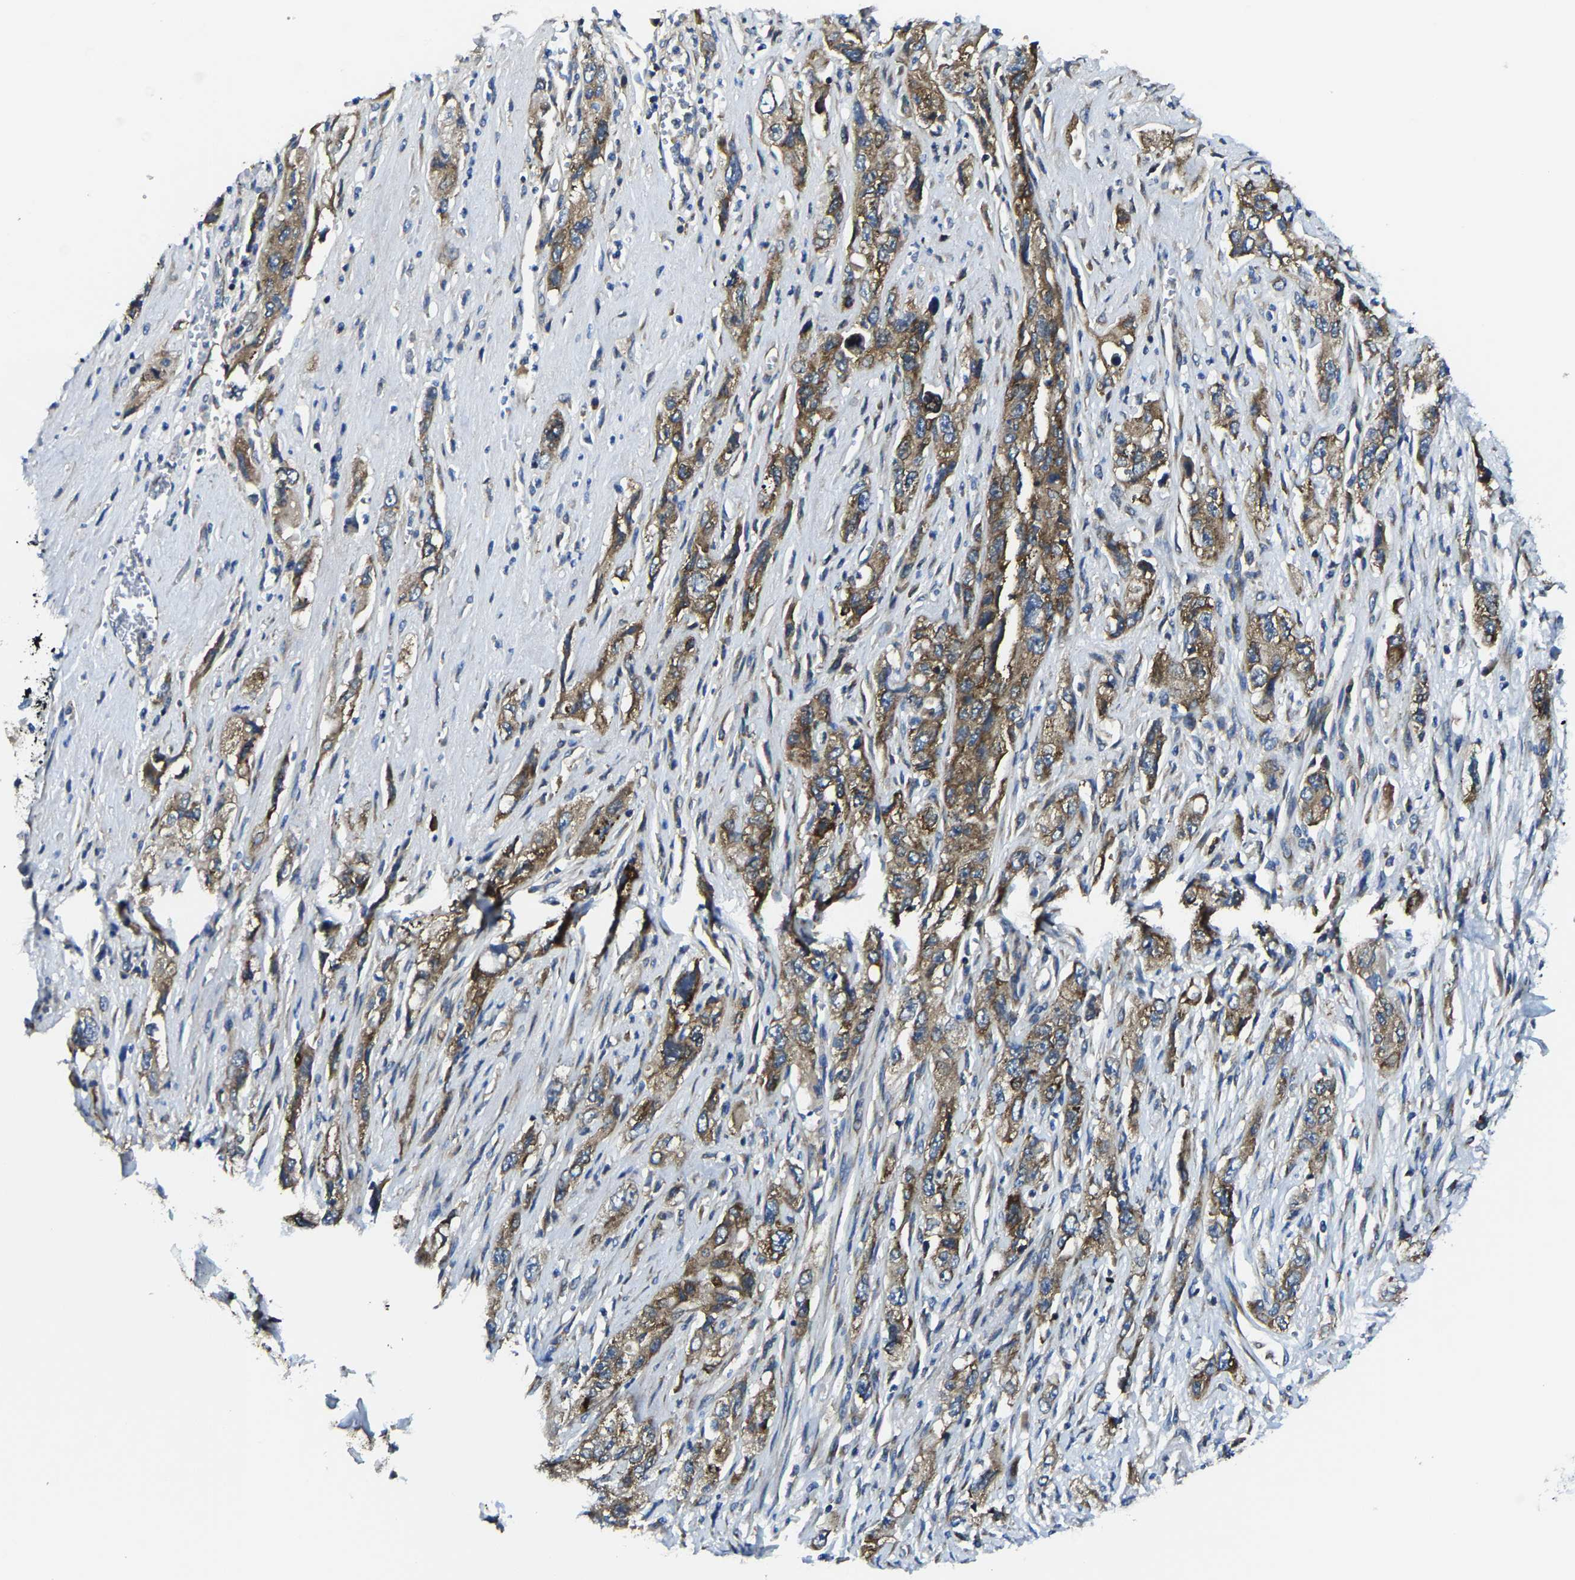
{"staining": {"intensity": "moderate", "quantity": ">75%", "location": "cytoplasmic/membranous"}, "tissue": "pancreatic cancer", "cell_type": "Tumor cells", "image_type": "cancer", "snomed": [{"axis": "morphology", "description": "Adenocarcinoma, NOS"}, {"axis": "topography", "description": "Pancreas"}], "caption": "Brown immunohistochemical staining in human pancreatic cancer (adenocarcinoma) exhibits moderate cytoplasmic/membranous staining in about >75% of tumor cells.", "gene": "G3BP2", "patient": {"sex": "female", "age": 73}}